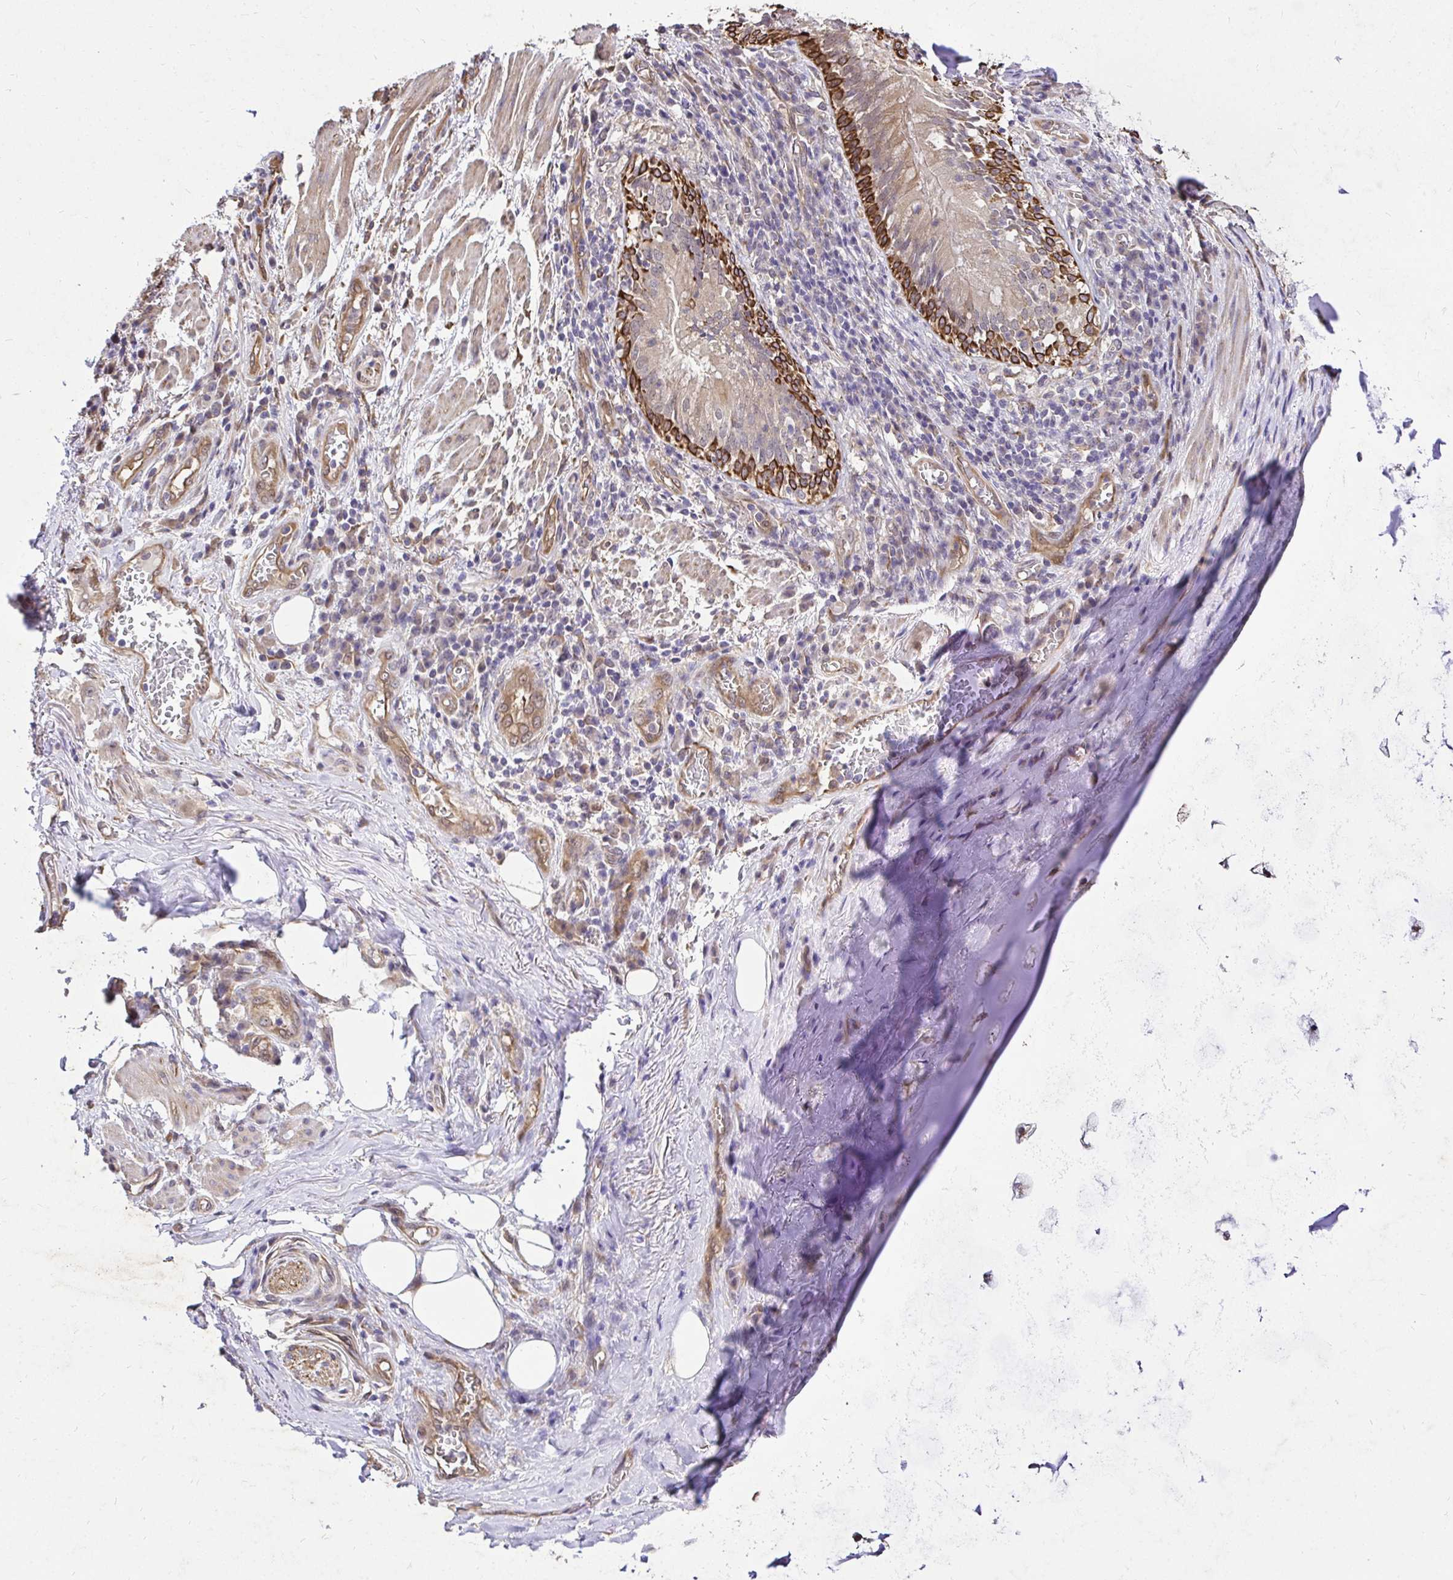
{"staining": {"intensity": "negative", "quantity": "none", "location": "none"}, "tissue": "adipose tissue", "cell_type": "Adipocytes", "image_type": "normal", "snomed": [{"axis": "morphology", "description": "Normal tissue, NOS"}, {"axis": "topography", "description": "Lymph node"}, {"axis": "topography", "description": "Bronchus"}], "caption": "An image of human adipose tissue is negative for staining in adipocytes. (IHC, brightfield microscopy, high magnification).", "gene": "CCDC122", "patient": {"sex": "male", "age": 56}}